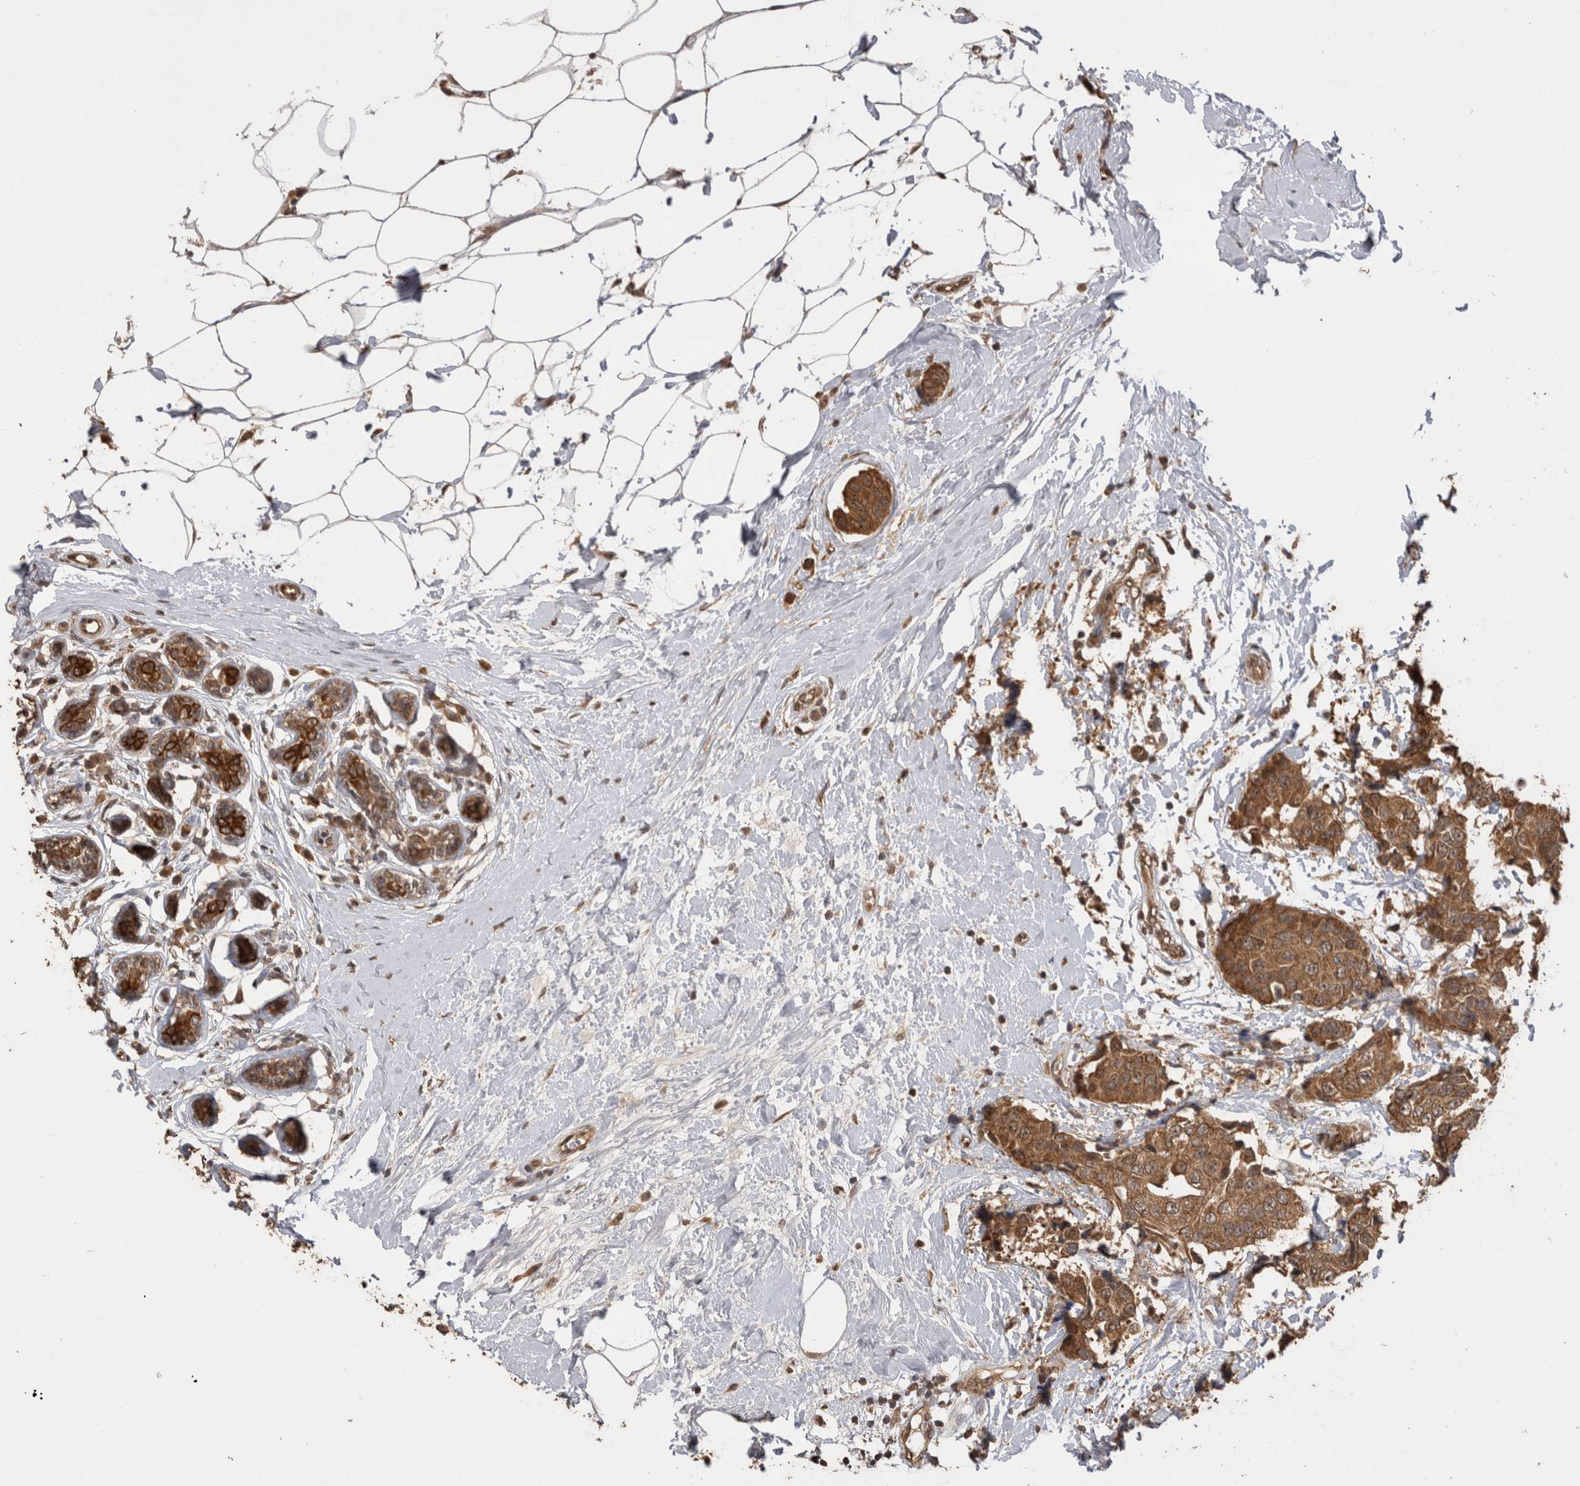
{"staining": {"intensity": "moderate", "quantity": ">75%", "location": "cytoplasmic/membranous"}, "tissue": "breast cancer", "cell_type": "Tumor cells", "image_type": "cancer", "snomed": [{"axis": "morphology", "description": "Normal tissue, NOS"}, {"axis": "morphology", "description": "Duct carcinoma"}, {"axis": "topography", "description": "Breast"}], "caption": "Human infiltrating ductal carcinoma (breast) stained for a protein (brown) shows moderate cytoplasmic/membranous positive expression in approximately >75% of tumor cells.", "gene": "PAK4", "patient": {"sex": "female", "age": 39}}